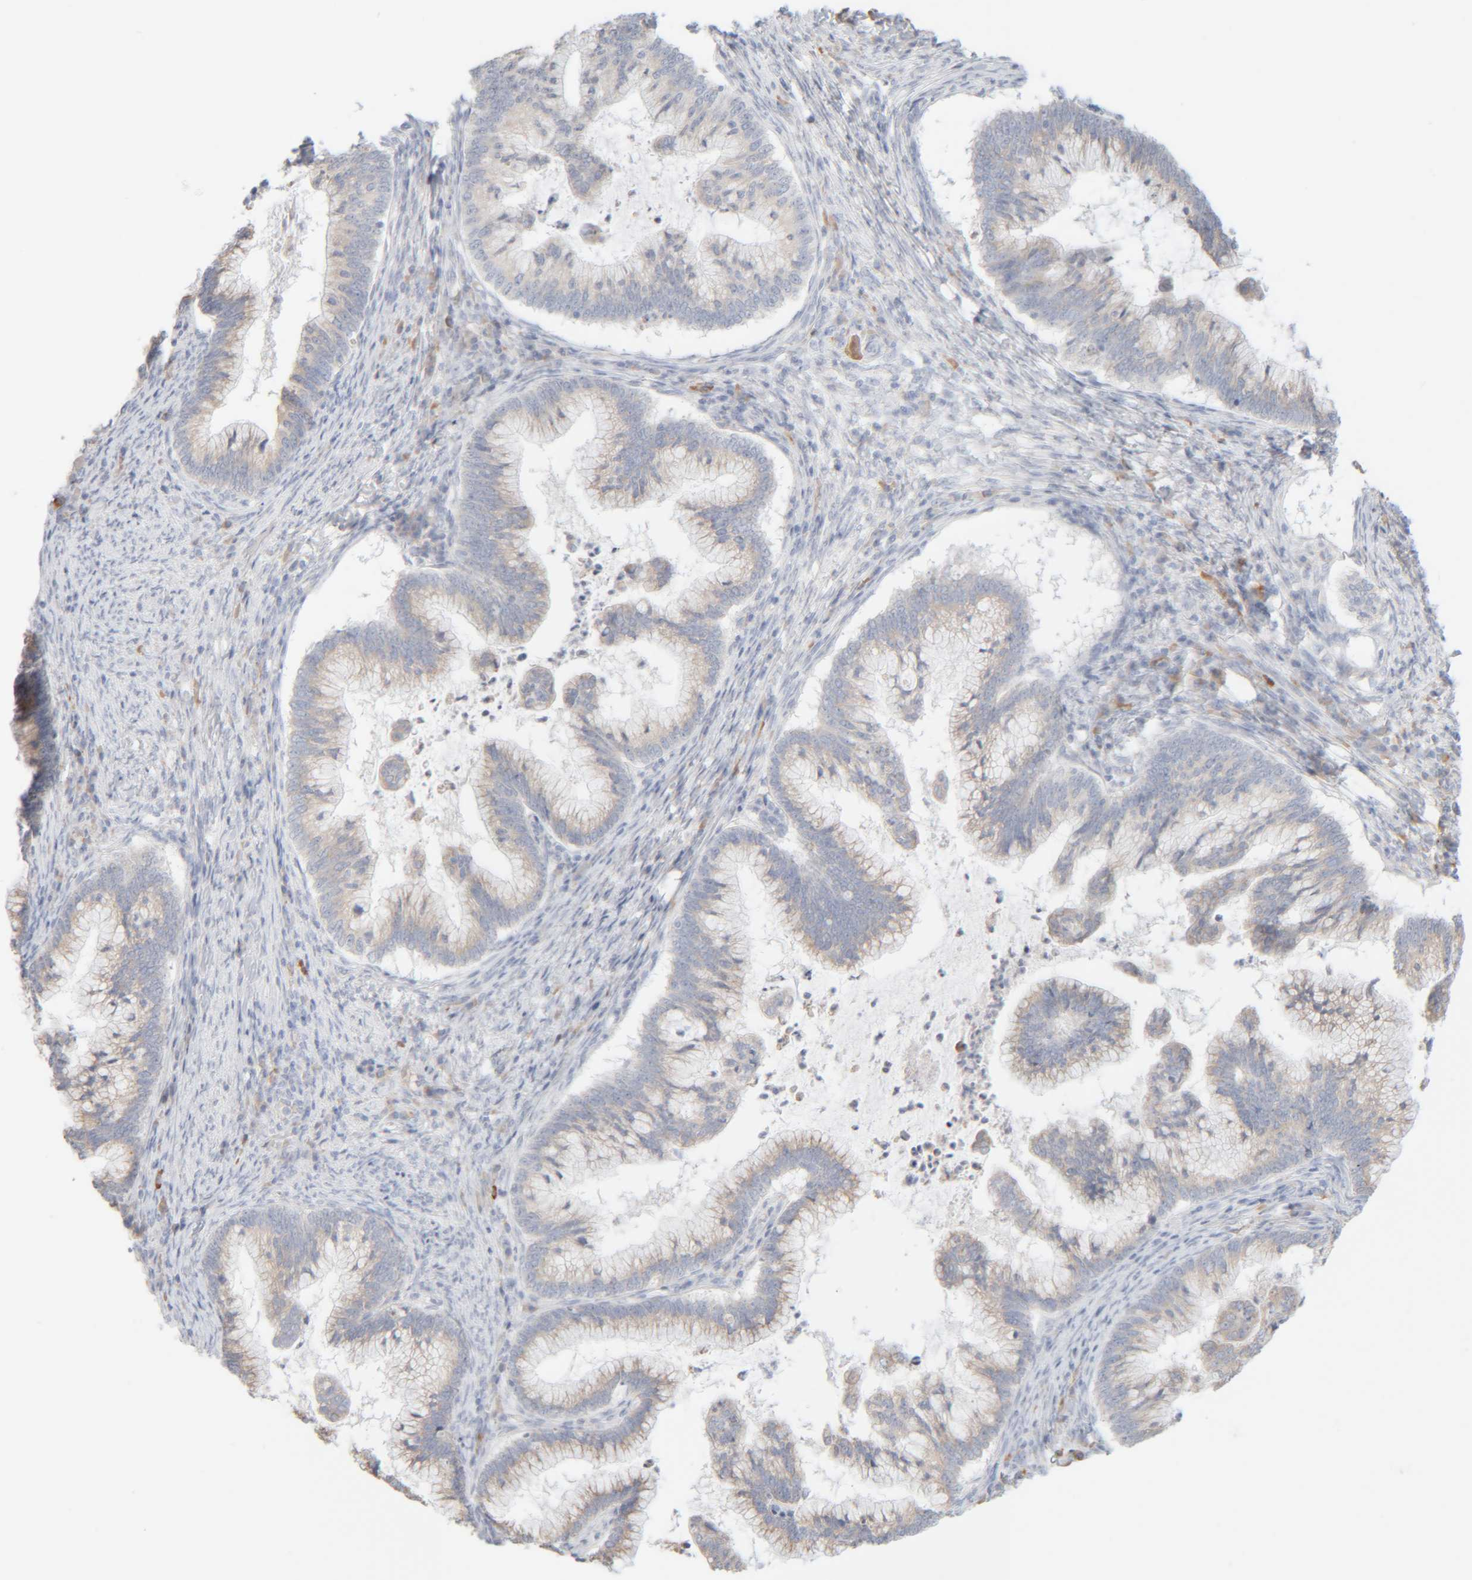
{"staining": {"intensity": "negative", "quantity": "none", "location": "none"}, "tissue": "cervical cancer", "cell_type": "Tumor cells", "image_type": "cancer", "snomed": [{"axis": "morphology", "description": "Adenocarcinoma, NOS"}, {"axis": "topography", "description": "Cervix"}], "caption": "Cervical cancer was stained to show a protein in brown. There is no significant staining in tumor cells. The staining is performed using DAB (3,3'-diaminobenzidine) brown chromogen with nuclei counter-stained in using hematoxylin.", "gene": "RIDA", "patient": {"sex": "female", "age": 36}}